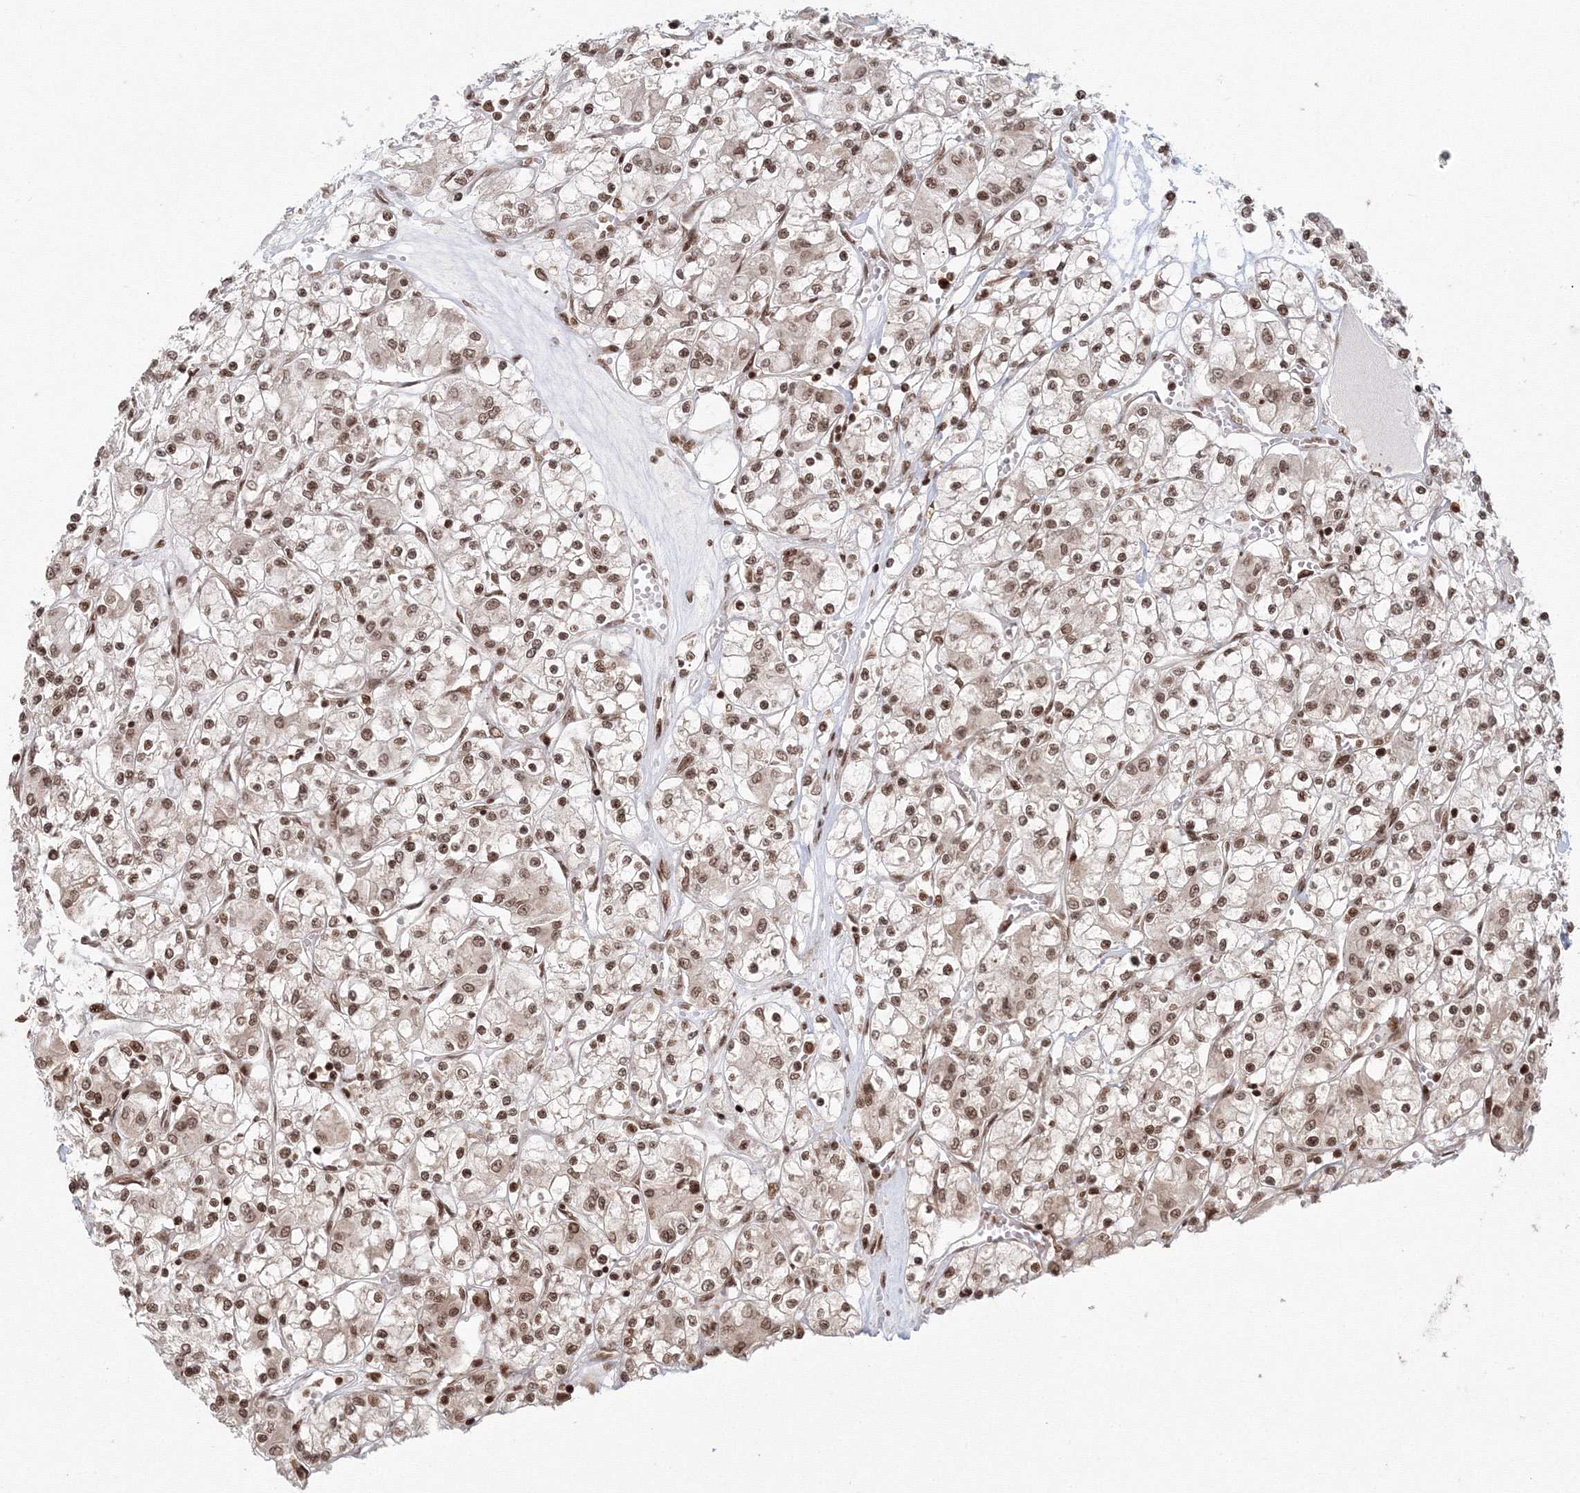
{"staining": {"intensity": "moderate", "quantity": ">75%", "location": "nuclear"}, "tissue": "renal cancer", "cell_type": "Tumor cells", "image_type": "cancer", "snomed": [{"axis": "morphology", "description": "Adenocarcinoma, NOS"}, {"axis": "topography", "description": "Kidney"}], "caption": "Moderate nuclear protein positivity is seen in approximately >75% of tumor cells in renal cancer (adenocarcinoma).", "gene": "KIF20A", "patient": {"sex": "female", "age": 59}}